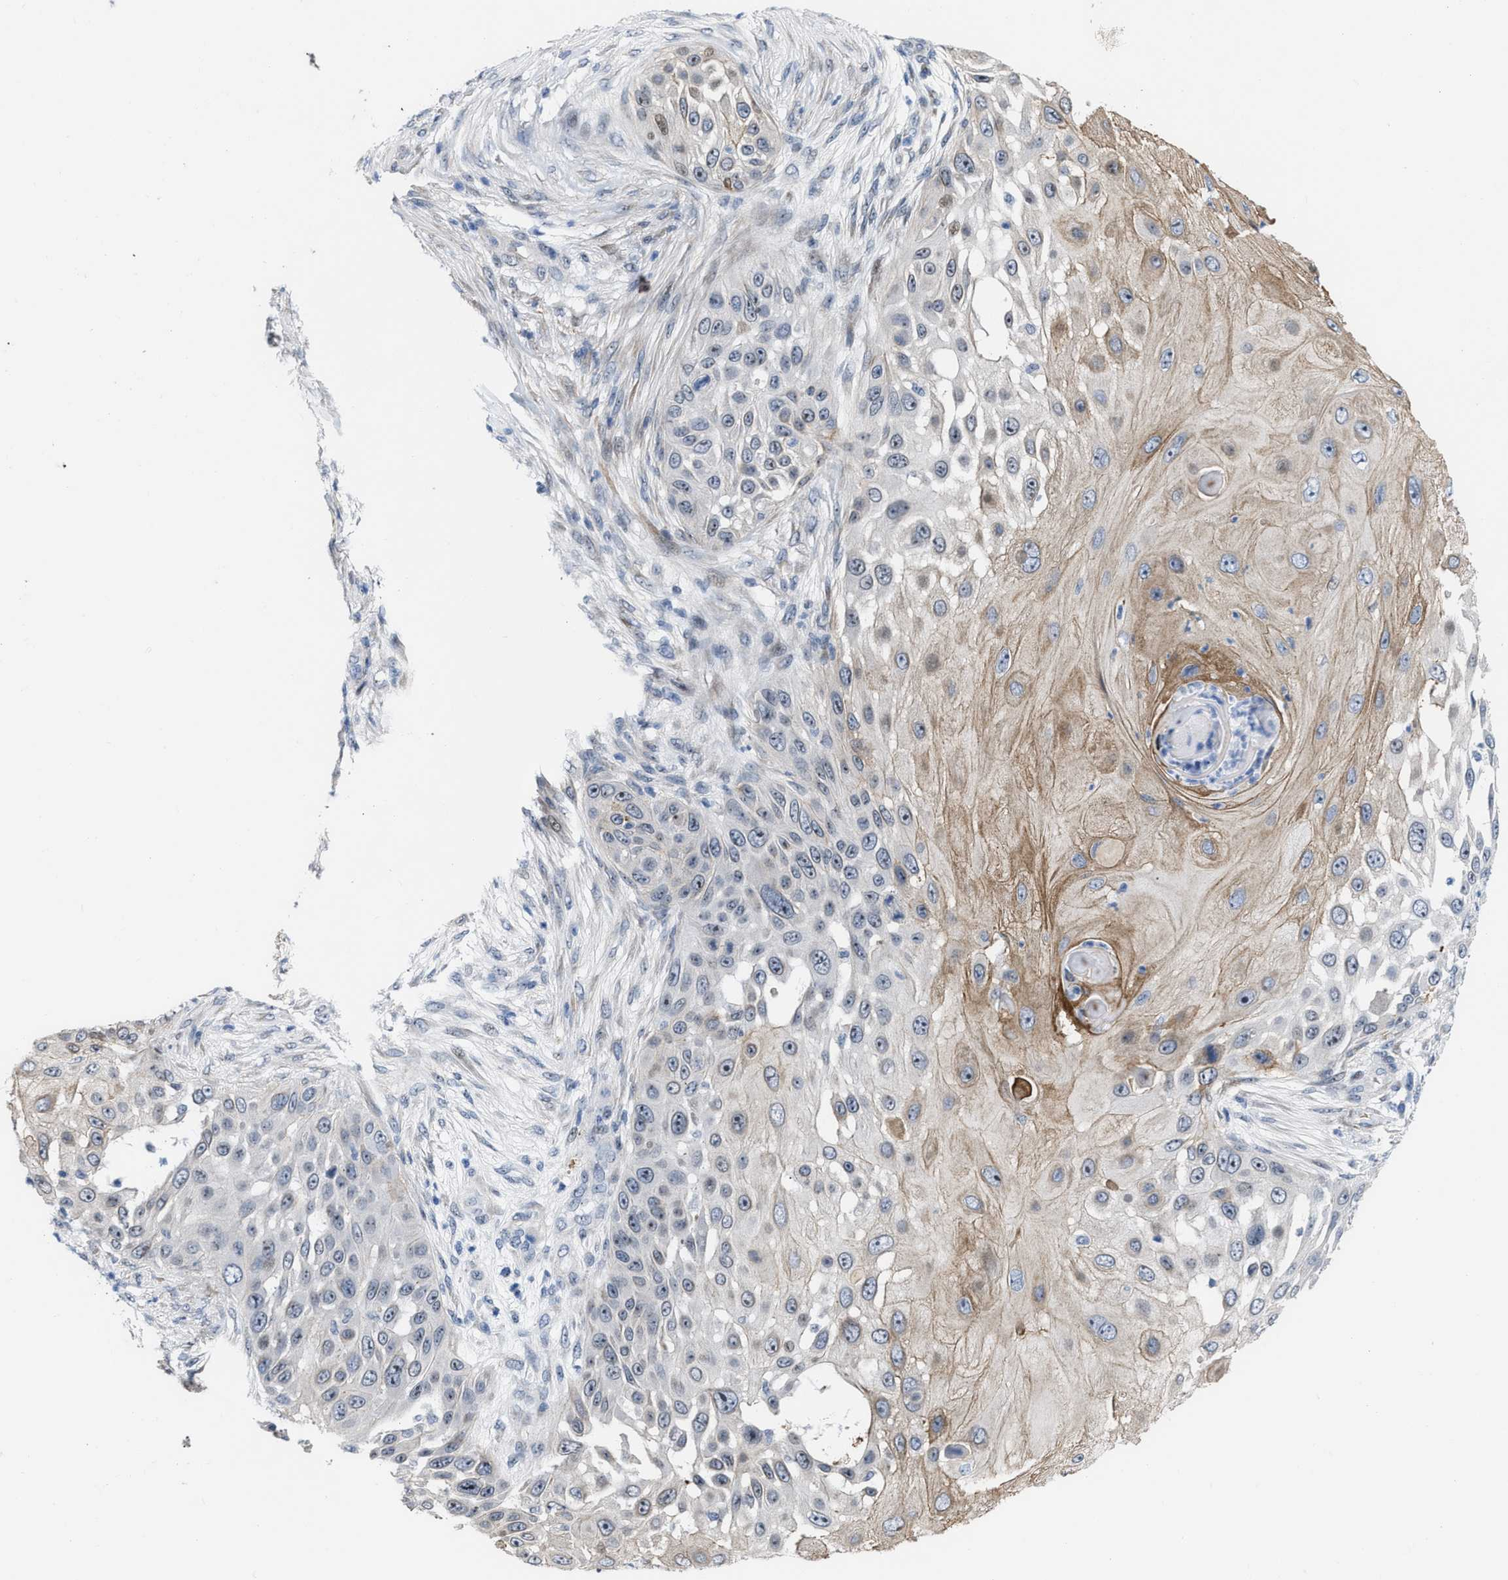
{"staining": {"intensity": "moderate", "quantity": "25%-75%", "location": "cytoplasmic/membranous,nuclear"}, "tissue": "skin cancer", "cell_type": "Tumor cells", "image_type": "cancer", "snomed": [{"axis": "morphology", "description": "Squamous cell carcinoma, NOS"}, {"axis": "topography", "description": "Skin"}], "caption": "Protein expression analysis of human squamous cell carcinoma (skin) reveals moderate cytoplasmic/membranous and nuclear expression in approximately 25%-75% of tumor cells.", "gene": "POLR1F", "patient": {"sex": "female", "age": 44}}